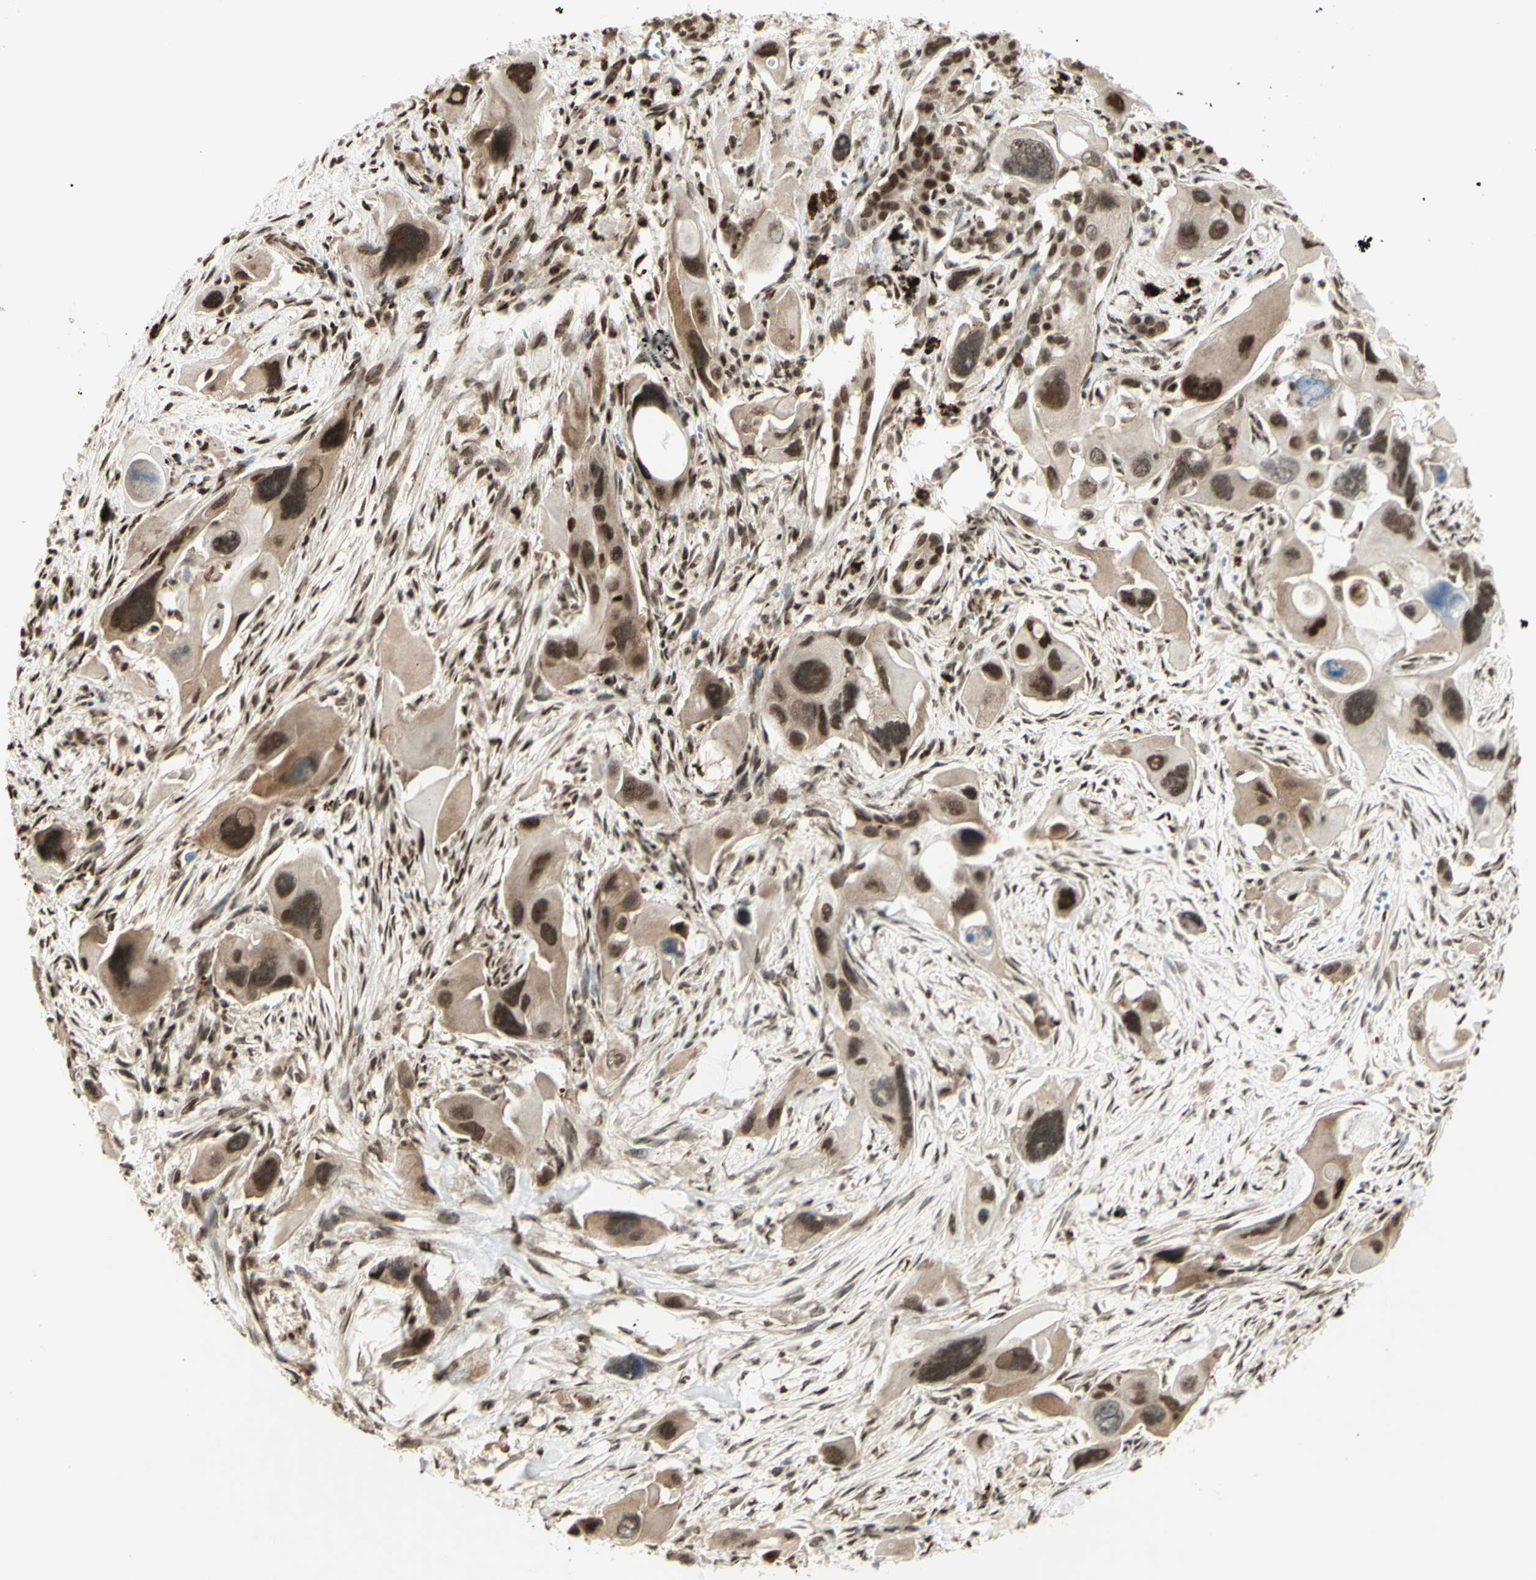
{"staining": {"intensity": "strong", "quantity": ">75%", "location": "nuclear"}, "tissue": "pancreatic cancer", "cell_type": "Tumor cells", "image_type": "cancer", "snomed": [{"axis": "morphology", "description": "Adenocarcinoma, NOS"}, {"axis": "topography", "description": "Pancreas"}], "caption": "Brown immunohistochemical staining in human adenocarcinoma (pancreatic) reveals strong nuclear expression in about >75% of tumor cells. (brown staining indicates protein expression, while blue staining denotes nuclei).", "gene": "ZMYM6", "patient": {"sex": "male", "age": 73}}